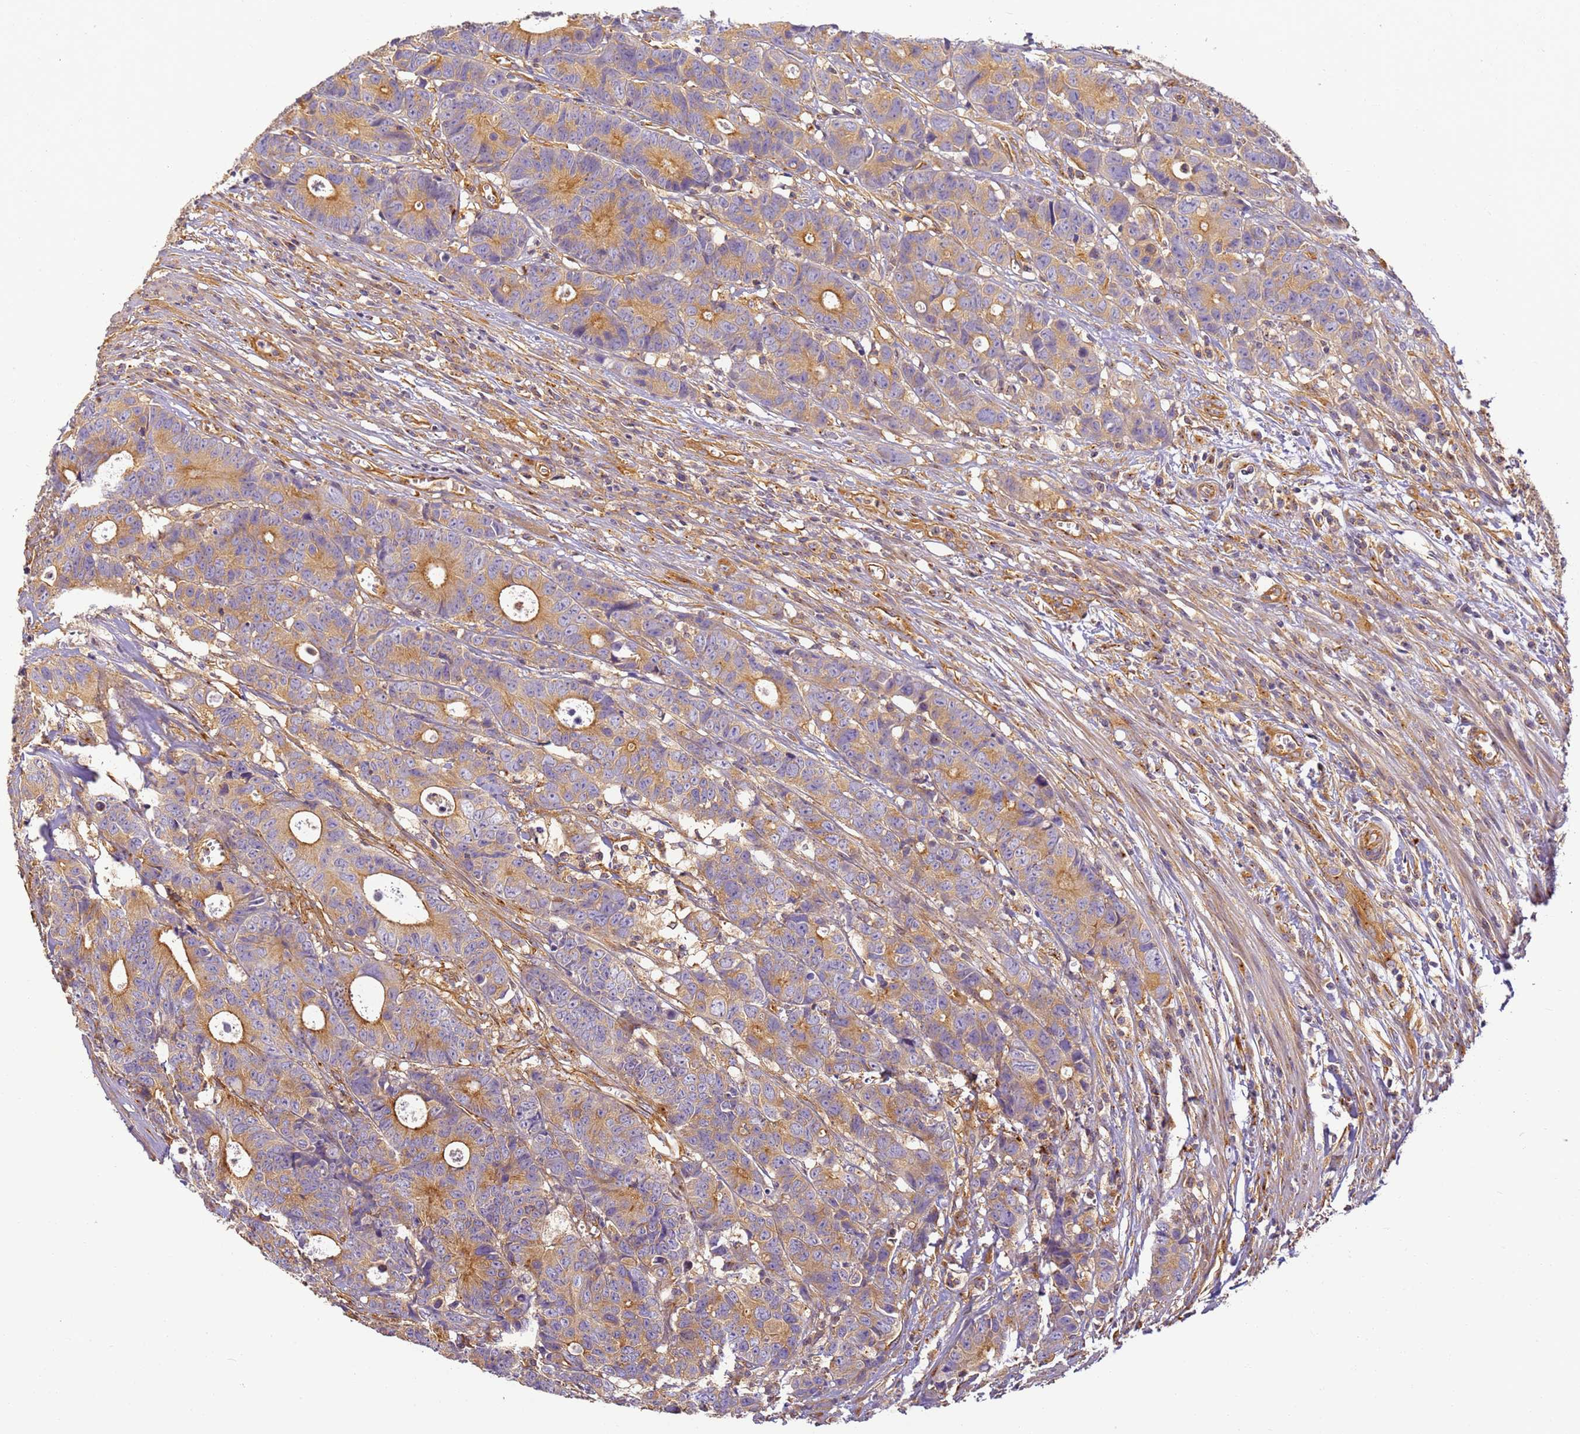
{"staining": {"intensity": "moderate", "quantity": ">75%", "location": "cytoplasmic/membranous"}, "tissue": "colorectal cancer", "cell_type": "Tumor cells", "image_type": "cancer", "snomed": [{"axis": "morphology", "description": "Adenocarcinoma, NOS"}, {"axis": "topography", "description": "Colon"}], "caption": "Immunohistochemical staining of human adenocarcinoma (colorectal) displays medium levels of moderate cytoplasmic/membranous protein staining in about >75% of tumor cells.", "gene": "DYNC1I2", "patient": {"sex": "female", "age": 57}}